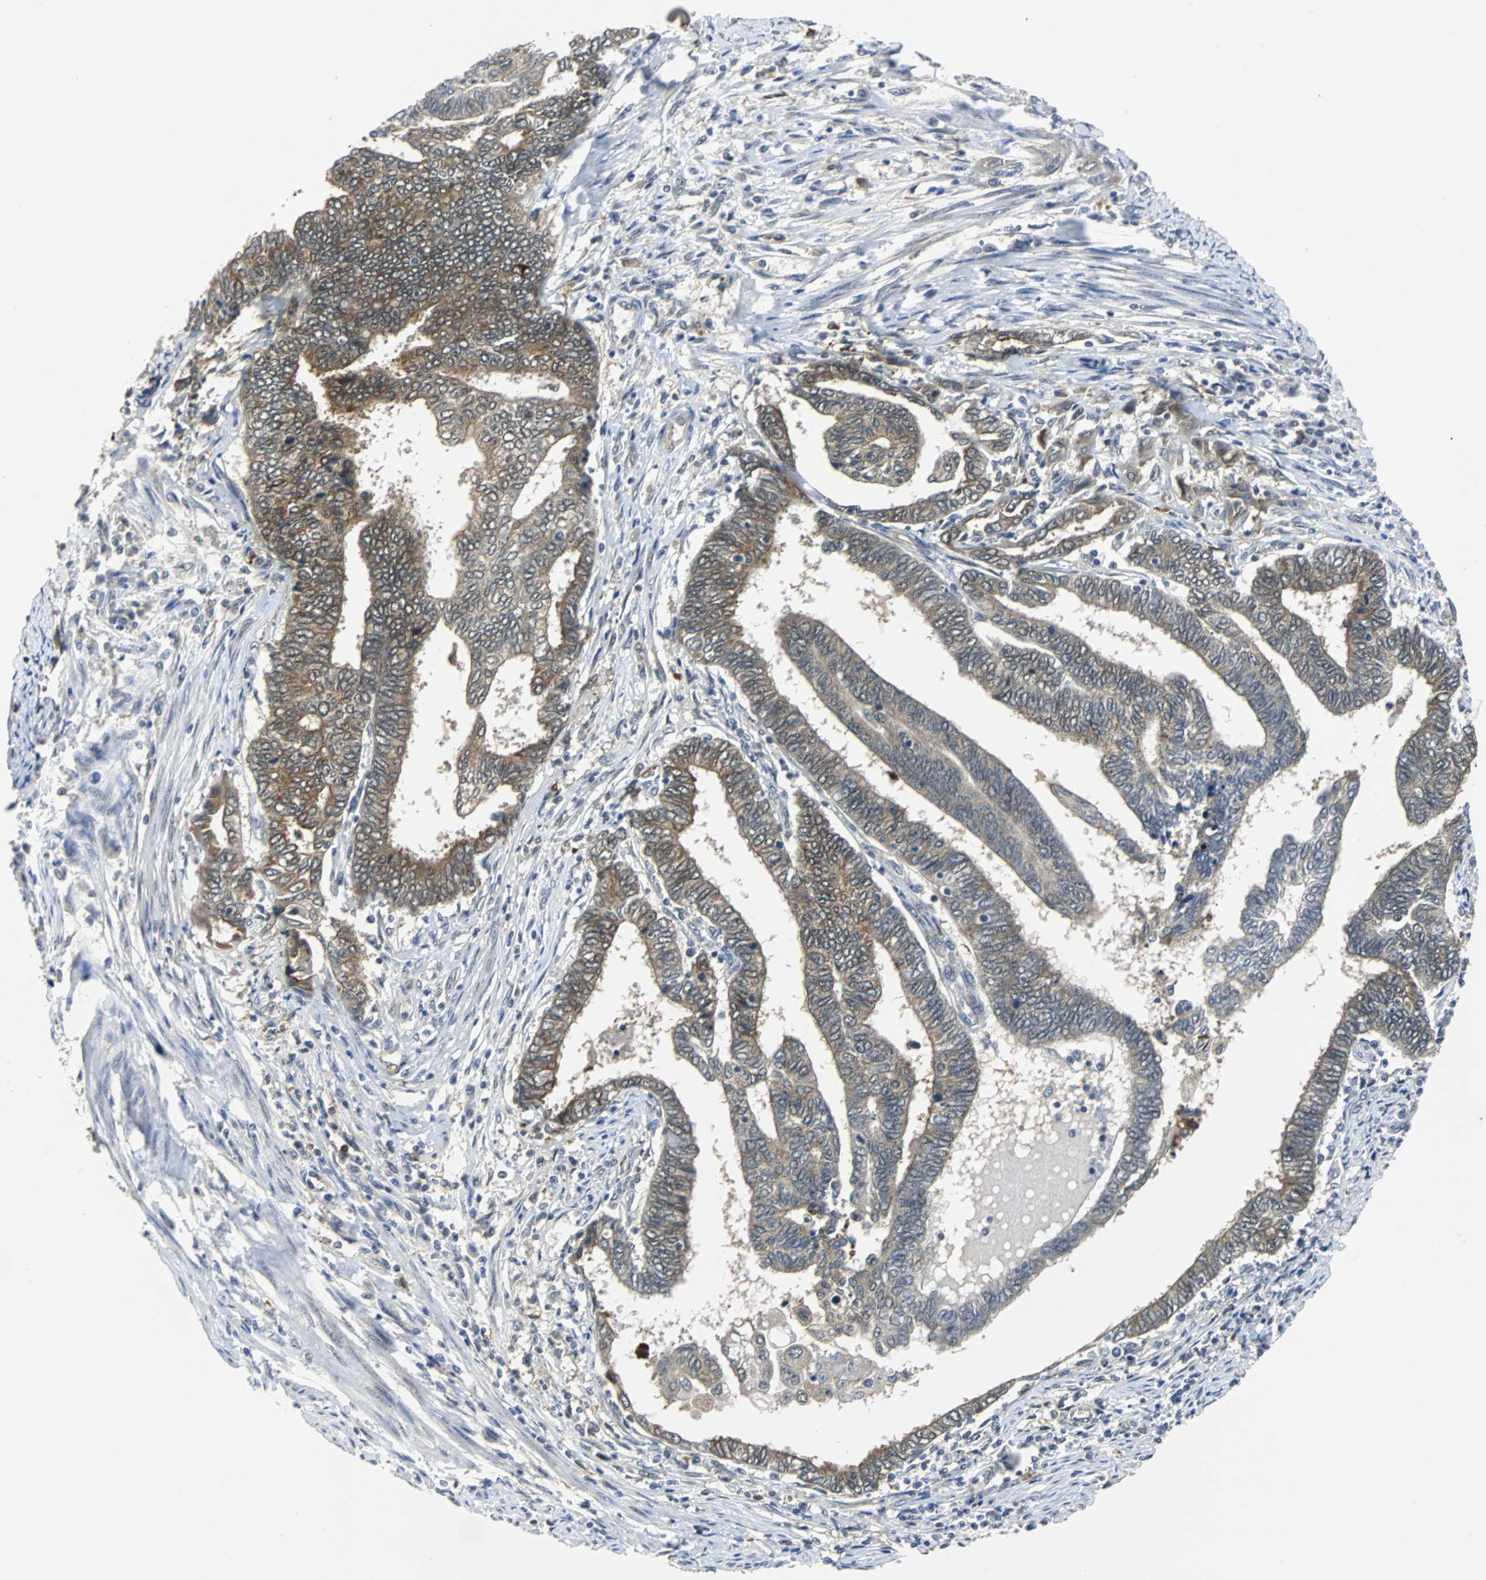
{"staining": {"intensity": "moderate", "quantity": "25%-75%", "location": "cytoplasmic/membranous"}, "tissue": "endometrial cancer", "cell_type": "Tumor cells", "image_type": "cancer", "snomed": [{"axis": "morphology", "description": "Adenocarcinoma, NOS"}, {"axis": "topography", "description": "Uterus"}, {"axis": "topography", "description": "Endometrium"}], "caption": "A micrograph of human endometrial cancer (adenocarcinoma) stained for a protein shows moderate cytoplasmic/membranous brown staining in tumor cells.", "gene": "SIRT1", "patient": {"sex": "female", "age": 70}}